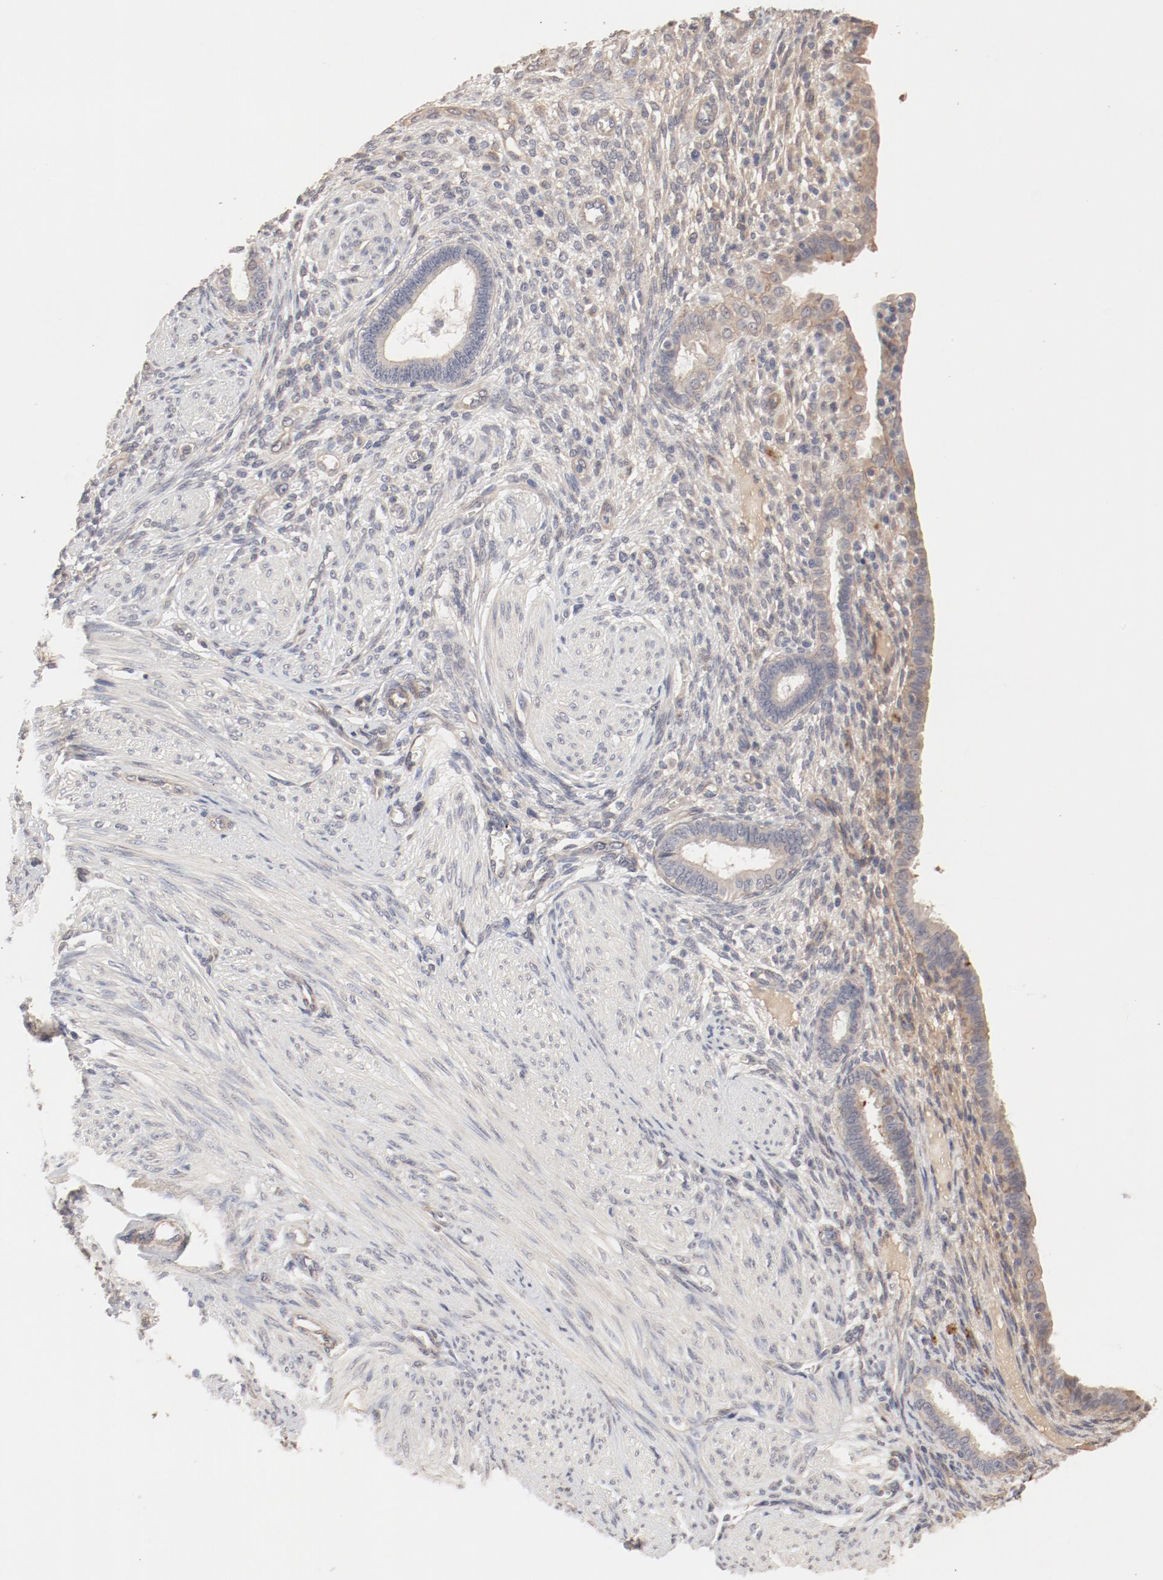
{"staining": {"intensity": "weak", "quantity": "<25%", "location": "cytoplasmic/membranous"}, "tissue": "endometrium", "cell_type": "Cells in endometrial stroma", "image_type": "normal", "snomed": [{"axis": "morphology", "description": "Normal tissue, NOS"}, {"axis": "topography", "description": "Endometrium"}], "caption": "A high-resolution photomicrograph shows immunohistochemistry (IHC) staining of benign endometrium, which exhibits no significant positivity in cells in endometrial stroma. (DAB immunohistochemistry (IHC), high magnification).", "gene": "IL3RA", "patient": {"sex": "female", "age": 72}}